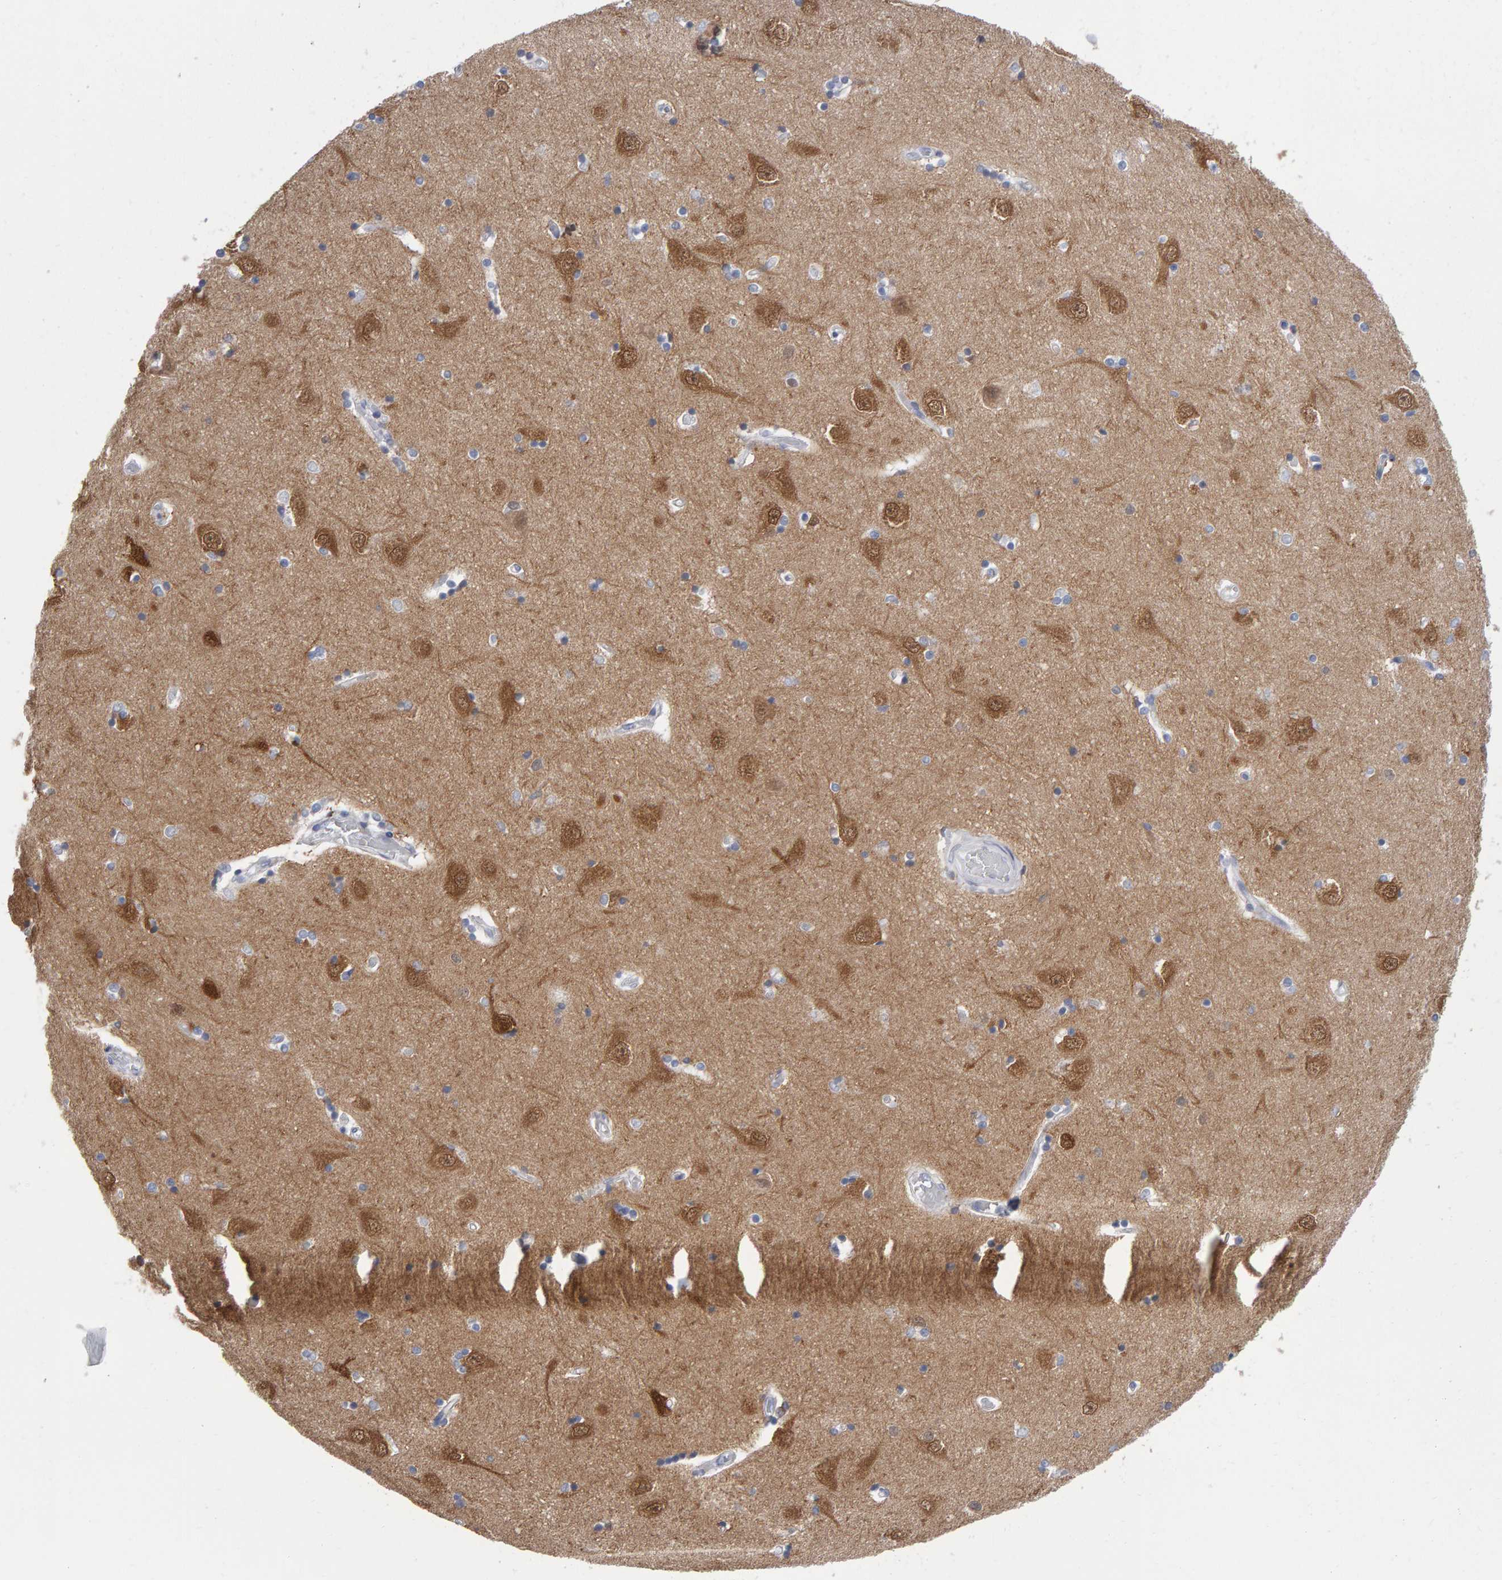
{"staining": {"intensity": "weak", "quantity": "<25%", "location": "cytoplasmic/membranous,nuclear"}, "tissue": "hippocampus", "cell_type": "Glial cells", "image_type": "normal", "snomed": [{"axis": "morphology", "description": "Normal tissue, NOS"}, {"axis": "topography", "description": "Hippocampus"}], "caption": "High power microscopy micrograph of an IHC histopathology image of unremarkable hippocampus, revealing no significant expression in glial cells.", "gene": "NCDN", "patient": {"sex": "male", "age": 45}}